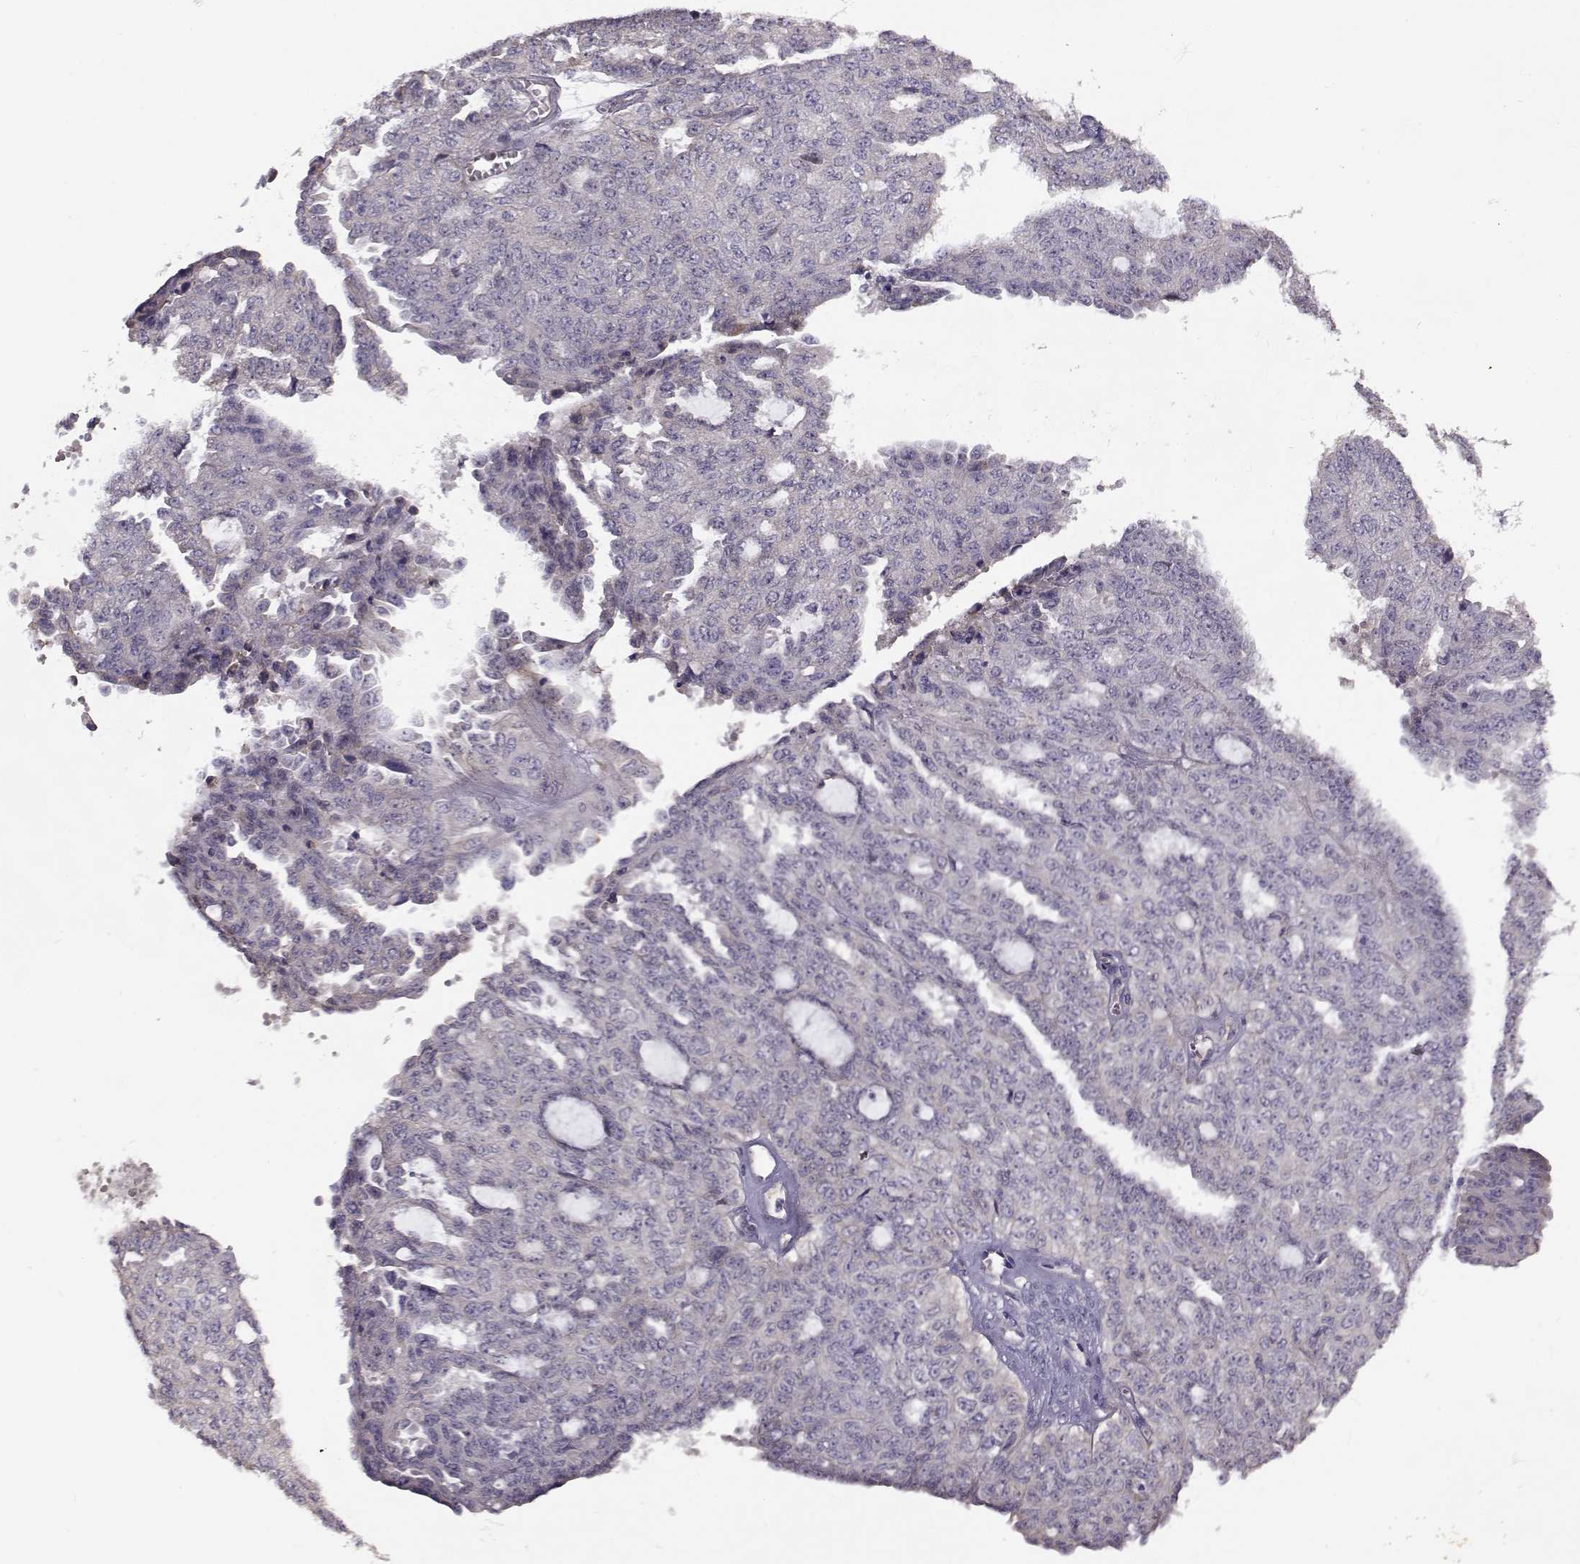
{"staining": {"intensity": "negative", "quantity": "none", "location": "none"}, "tissue": "ovarian cancer", "cell_type": "Tumor cells", "image_type": "cancer", "snomed": [{"axis": "morphology", "description": "Cystadenocarcinoma, serous, NOS"}, {"axis": "topography", "description": "Ovary"}], "caption": "IHC histopathology image of neoplastic tissue: human ovarian serous cystadenocarcinoma stained with DAB shows no significant protein positivity in tumor cells. (DAB (3,3'-diaminobenzidine) immunohistochemistry, high magnification).", "gene": "TMEM145", "patient": {"sex": "female", "age": 71}}